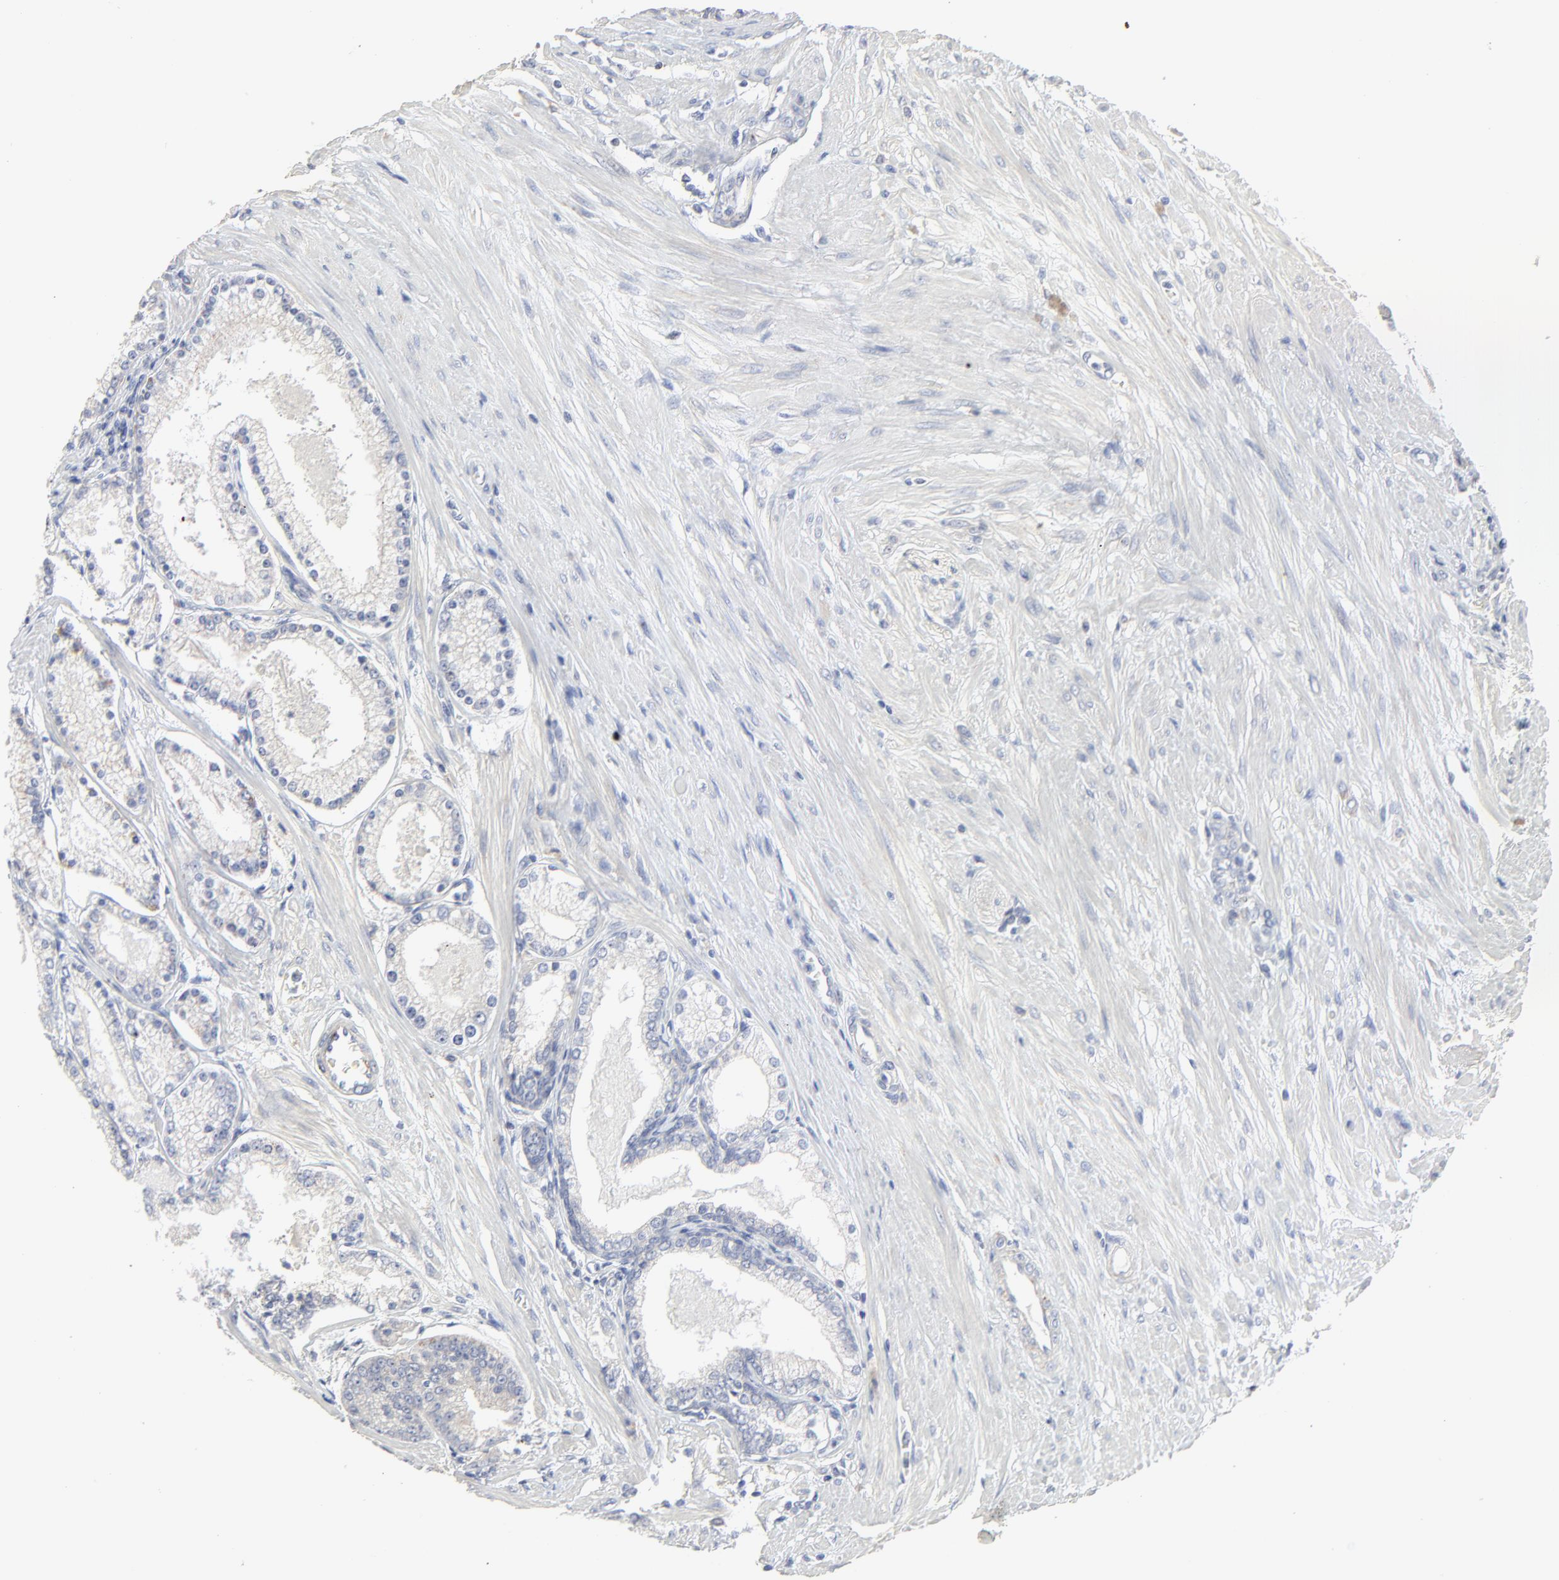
{"staining": {"intensity": "moderate", "quantity": ">75%", "location": "cytoplasmic/membranous"}, "tissue": "prostate cancer", "cell_type": "Tumor cells", "image_type": "cancer", "snomed": [{"axis": "morphology", "description": "Adenocarcinoma, Medium grade"}, {"axis": "topography", "description": "Prostate"}], "caption": "Prostate cancer tissue shows moderate cytoplasmic/membranous positivity in approximately >75% of tumor cells, visualized by immunohistochemistry.", "gene": "DHRSX", "patient": {"sex": "male", "age": 72}}